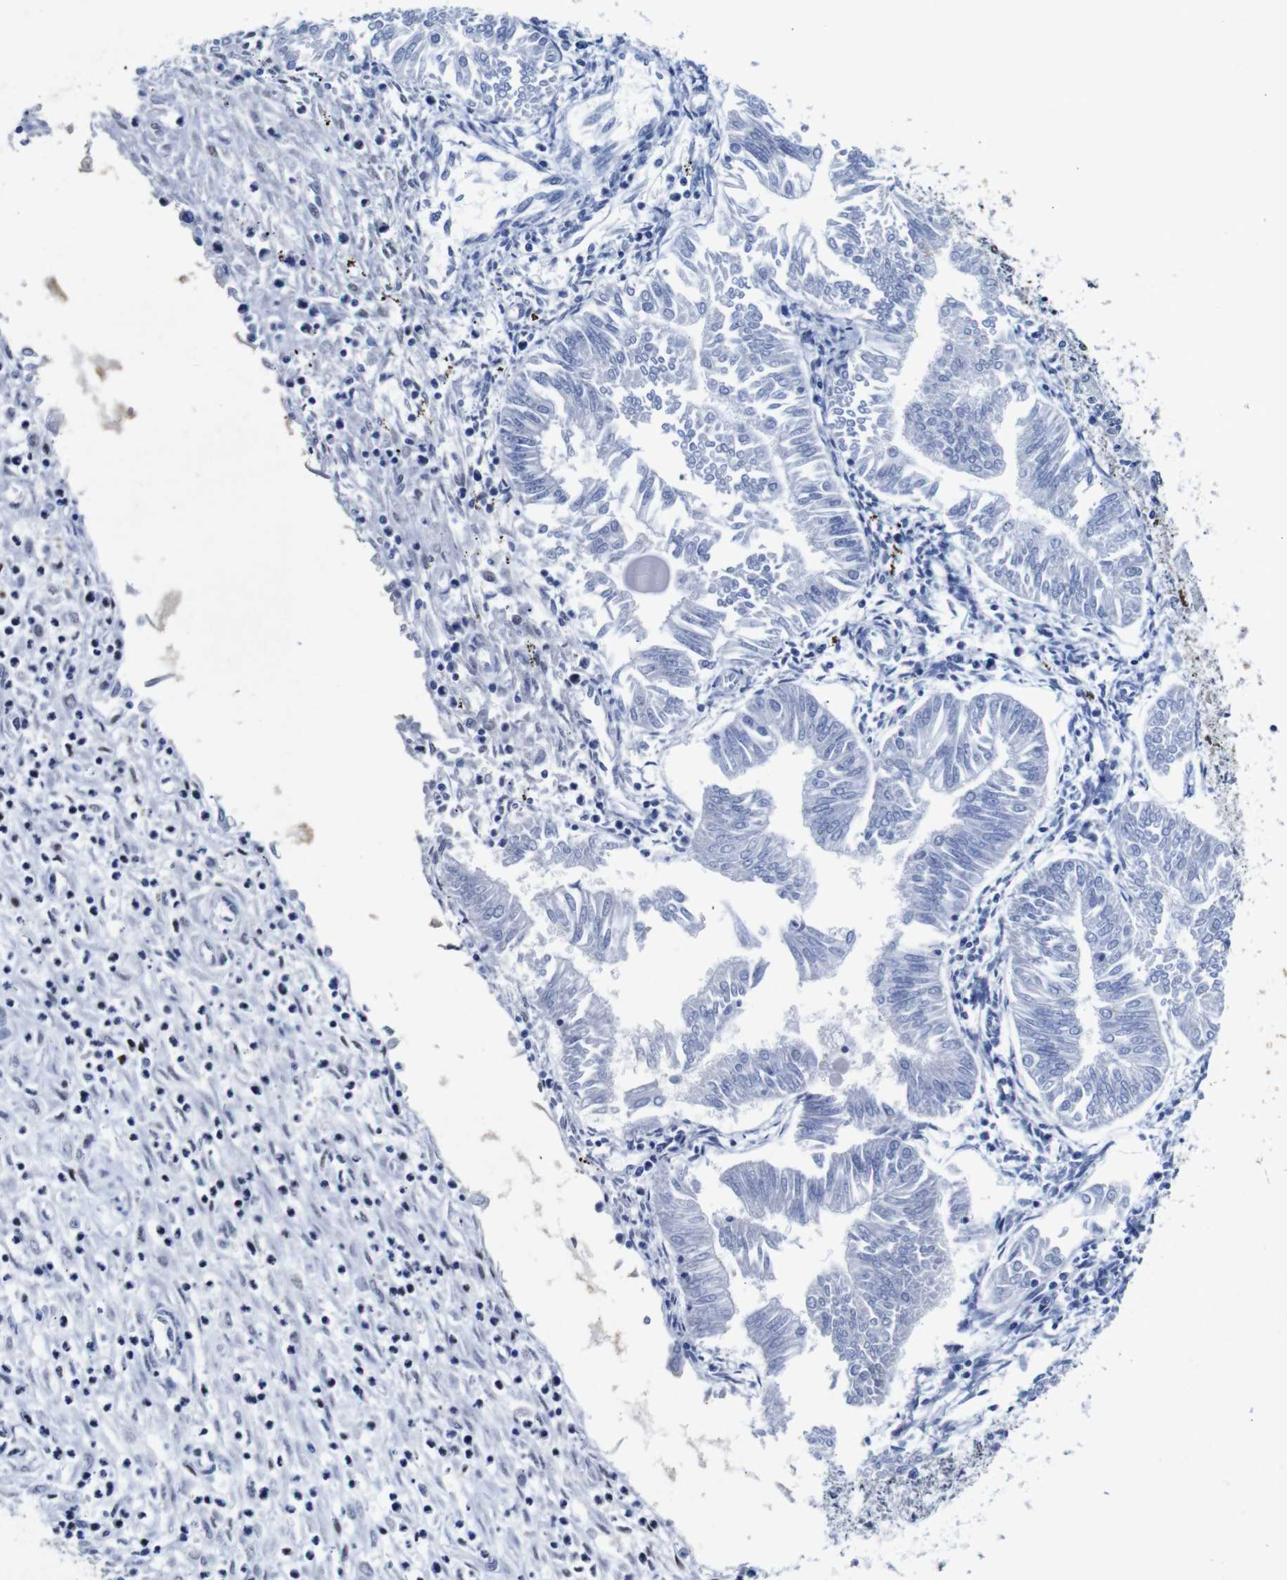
{"staining": {"intensity": "negative", "quantity": "none", "location": "none"}, "tissue": "endometrial cancer", "cell_type": "Tumor cells", "image_type": "cancer", "snomed": [{"axis": "morphology", "description": "Adenocarcinoma, NOS"}, {"axis": "topography", "description": "Endometrium"}], "caption": "Immunohistochemistry photomicrograph of human adenocarcinoma (endometrial) stained for a protein (brown), which exhibits no expression in tumor cells.", "gene": "FOSL2", "patient": {"sex": "female", "age": 53}}